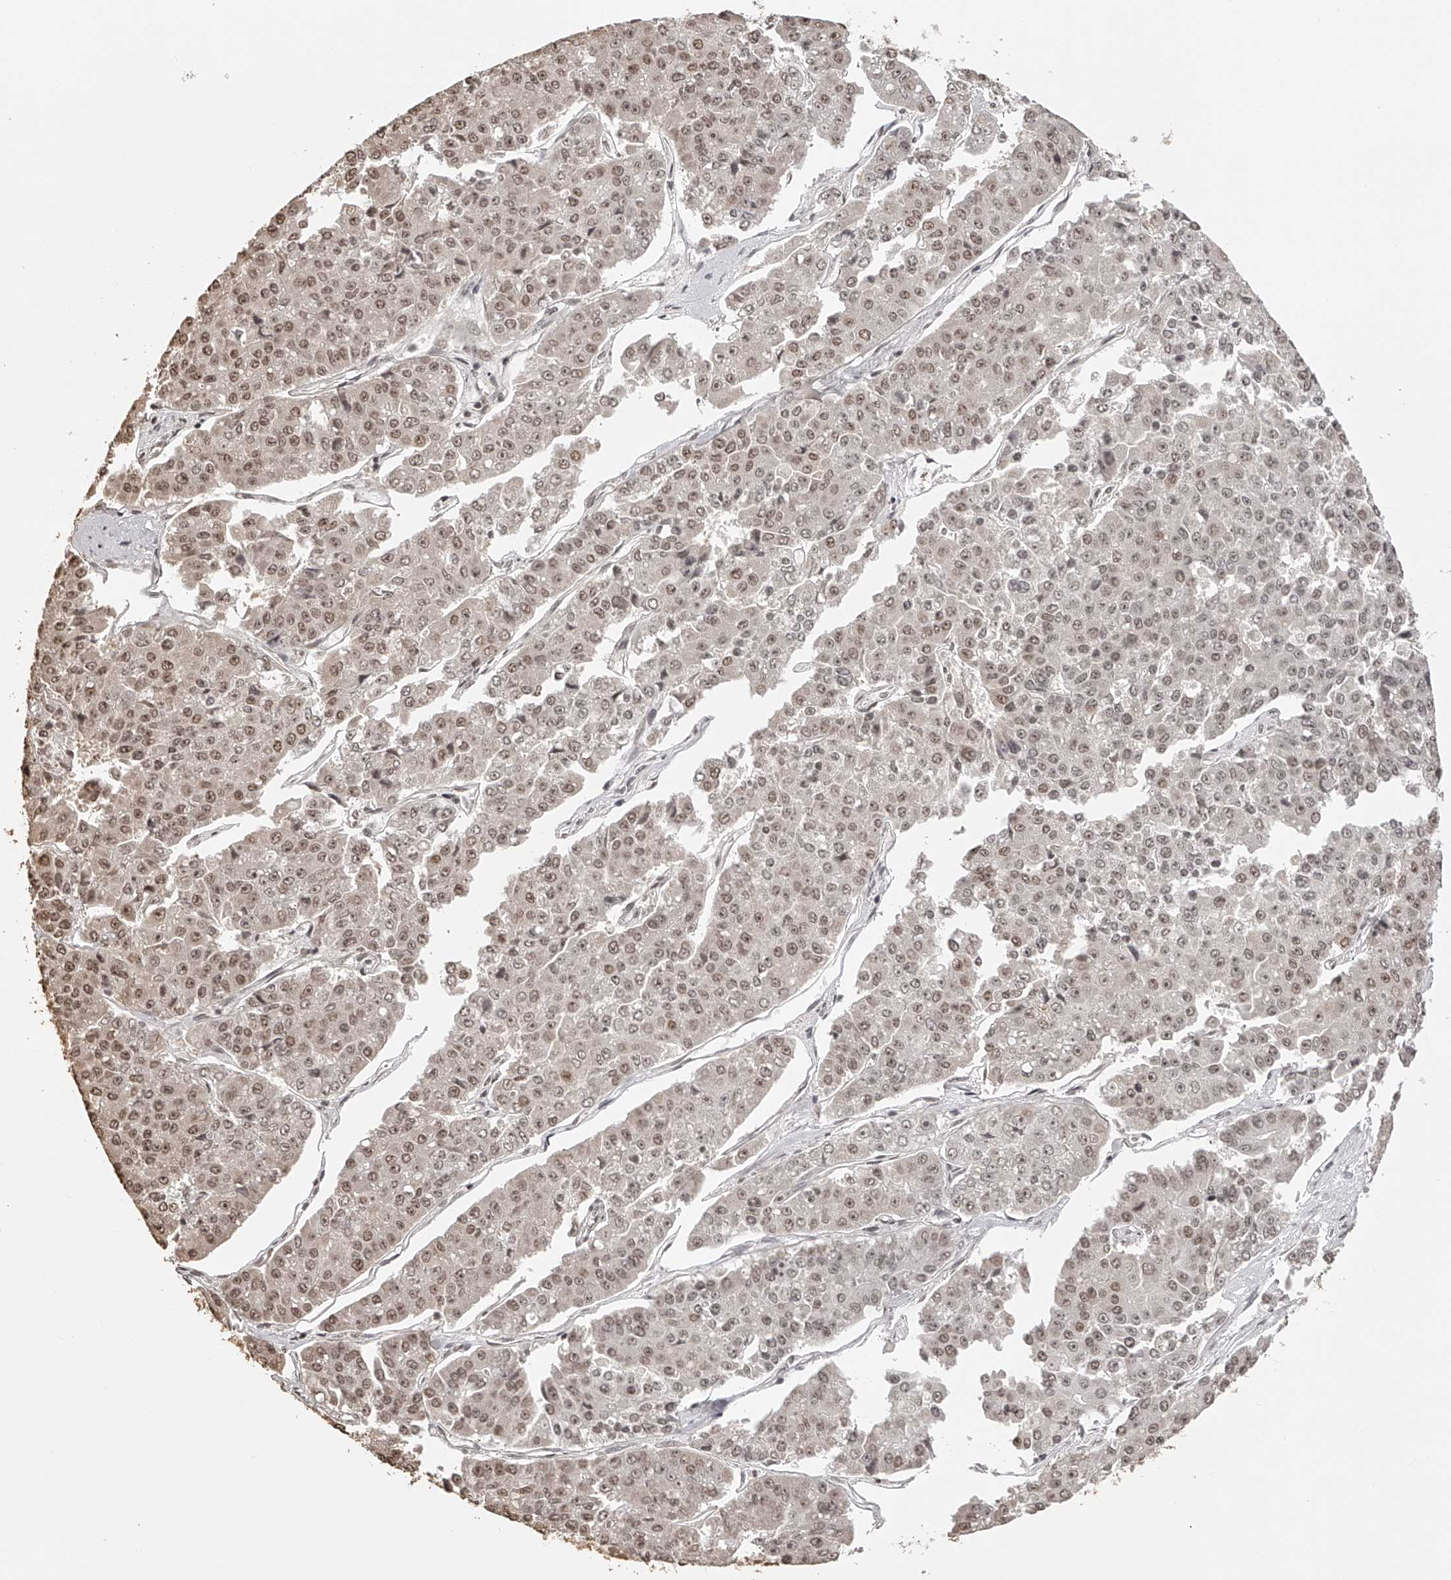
{"staining": {"intensity": "moderate", "quantity": ">75%", "location": "nuclear"}, "tissue": "pancreatic cancer", "cell_type": "Tumor cells", "image_type": "cancer", "snomed": [{"axis": "morphology", "description": "Adenocarcinoma, NOS"}, {"axis": "topography", "description": "Pancreas"}], "caption": "Immunohistochemistry (IHC) photomicrograph of pancreatic cancer stained for a protein (brown), which shows medium levels of moderate nuclear staining in approximately >75% of tumor cells.", "gene": "ZNF503", "patient": {"sex": "male", "age": 50}}